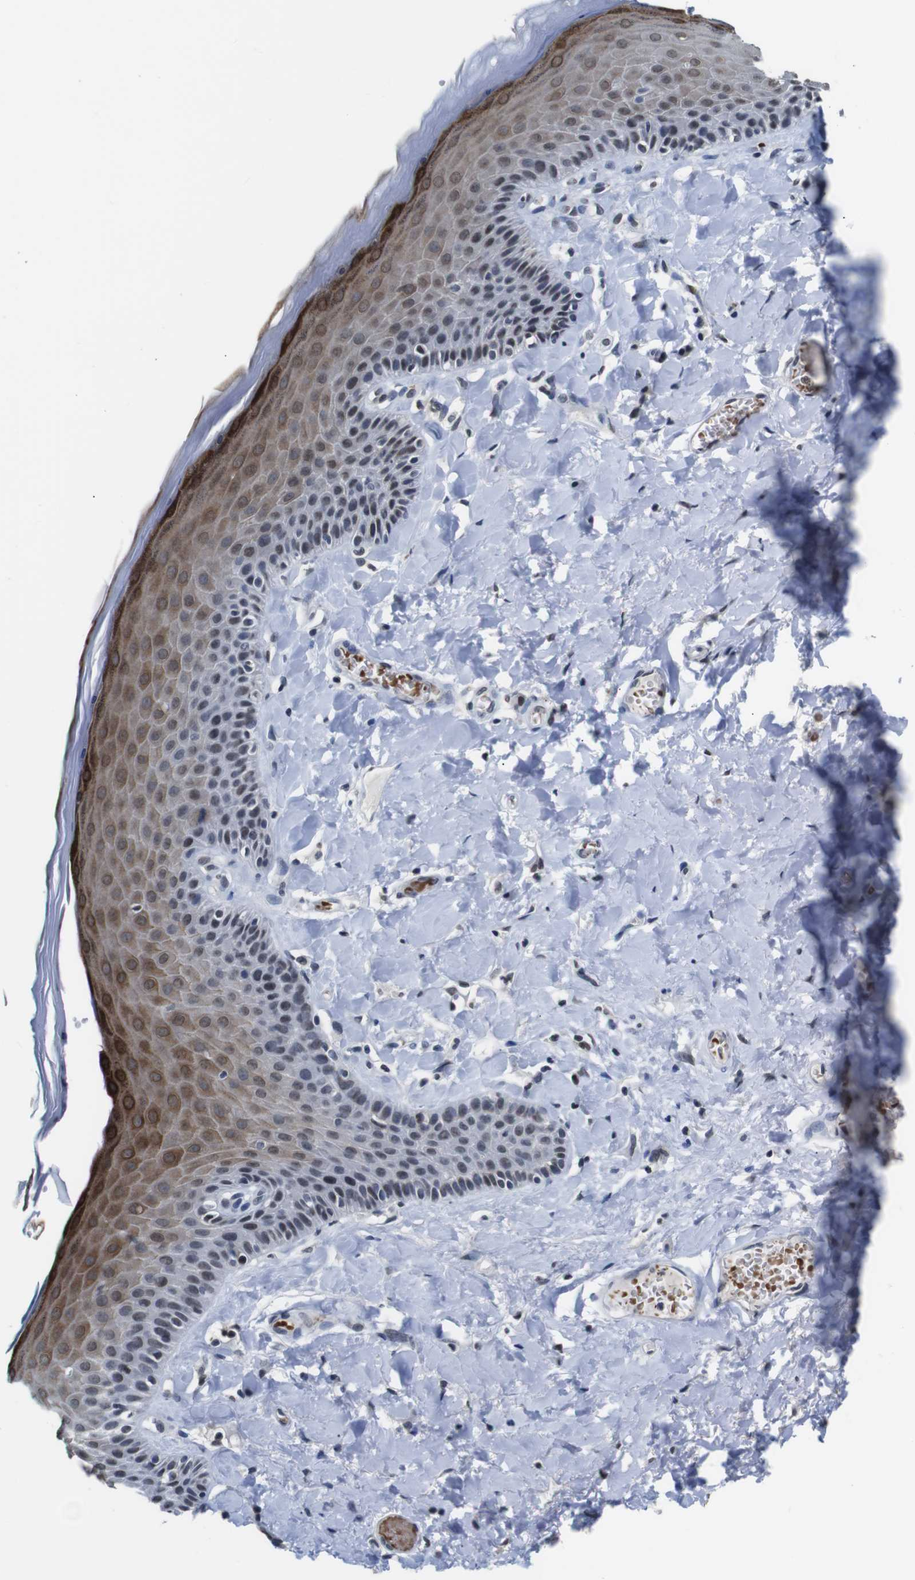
{"staining": {"intensity": "moderate", "quantity": "25%-75%", "location": "cytoplasmic/membranous,nuclear"}, "tissue": "skin", "cell_type": "Epidermal cells", "image_type": "normal", "snomed": [{"axis": "morphology", "description": "Normal tissue, NOS"}, {"axis": "topography", "description": "Anal"}], "caption": "Epidermal cells exhibit moderate cytoplasmic/membranous,nuclear staining in about 25%-75% of cells in normal skin.", "gene": "ILDR2", "patient": {"sex": "male", "age": 69}}